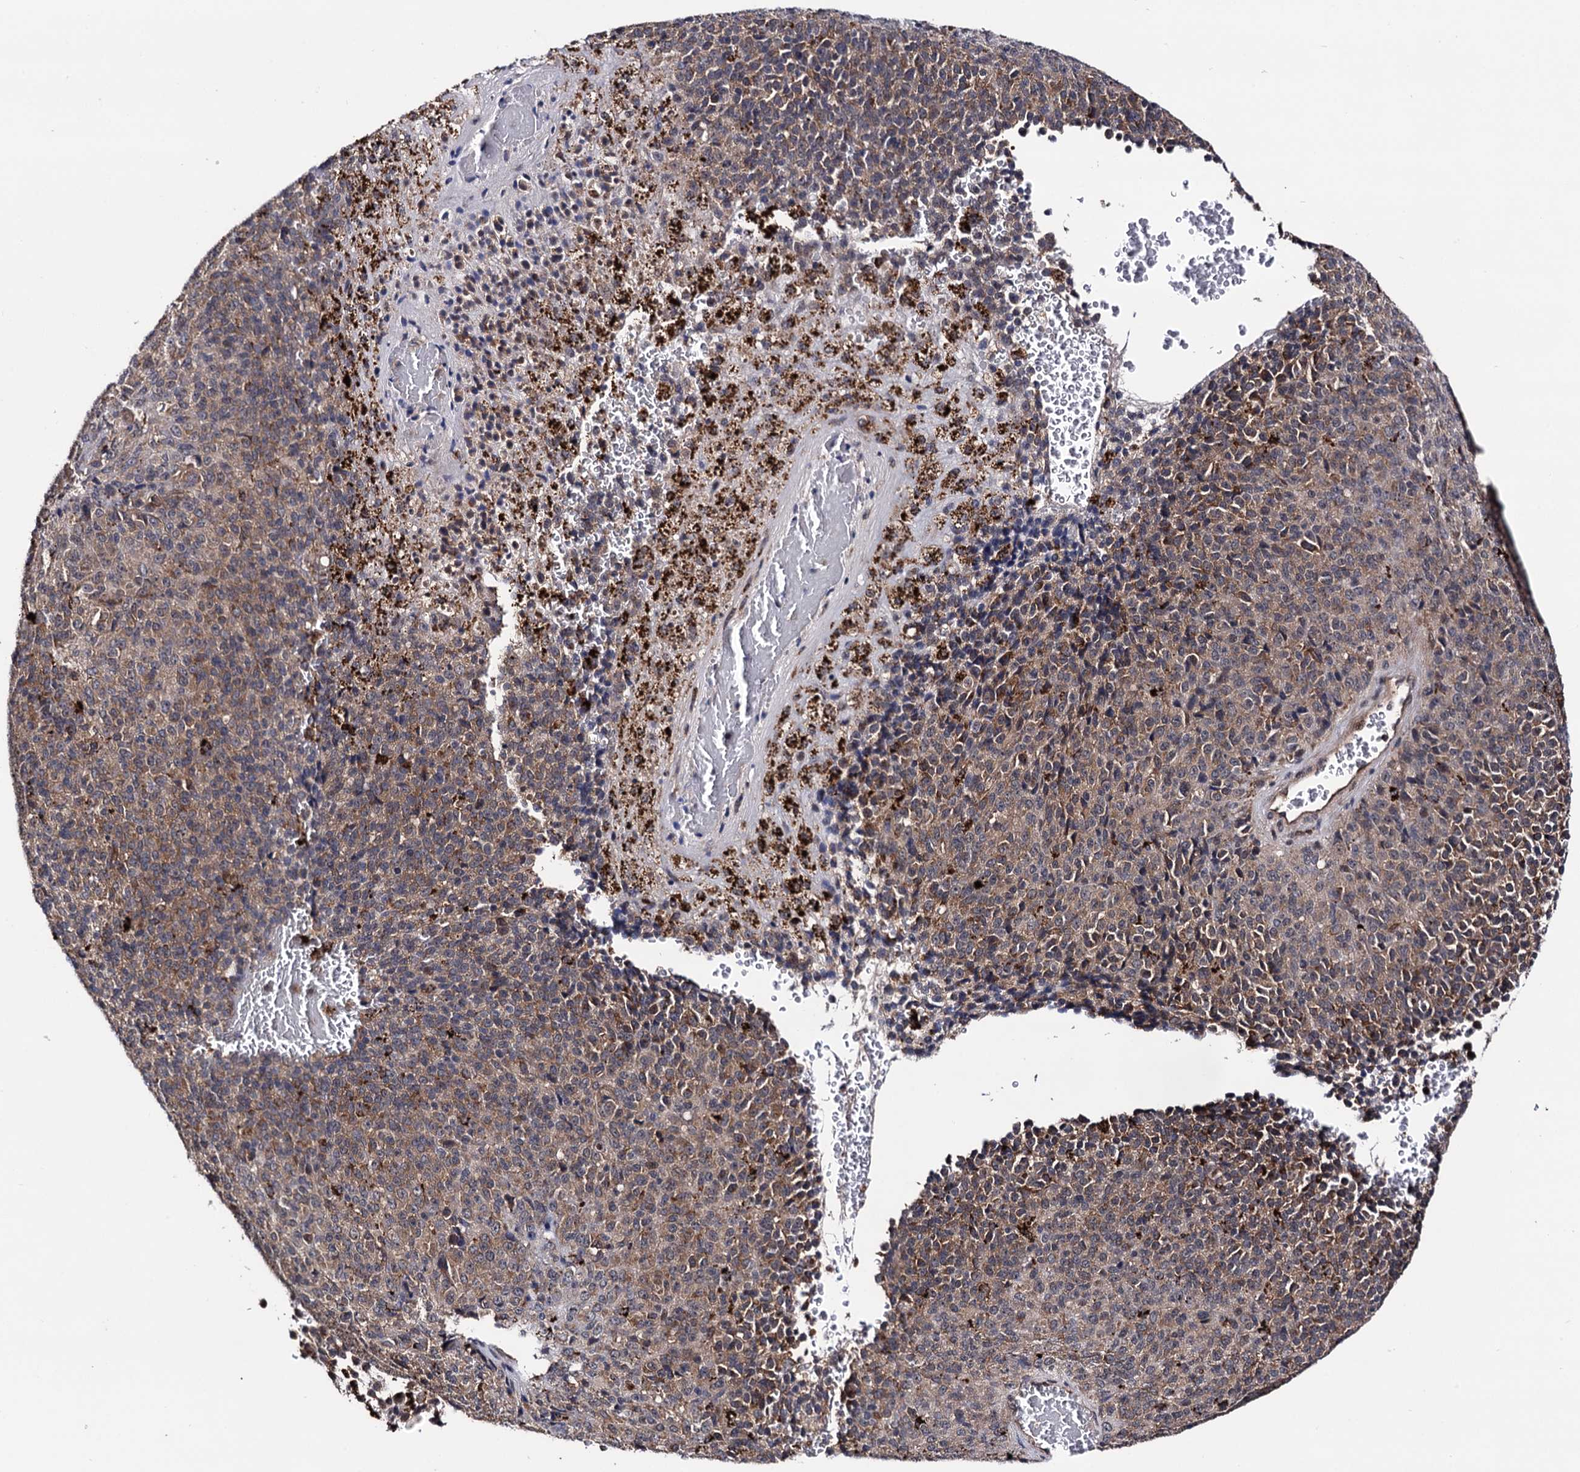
{"staining": {"intensity": "moderate", "quantity": ">75%", "location": "cytoplasmic/membranous"}, "tissue": "melanoma", "cell_type": "Tumor cells", "image_type": "cancer", "snomed": [{"axis": "morphology", "description": "Malignant melanoma, Metastatic site"}, {"axis": "topography", "description": "Brain"}], "caption": "High-magnification brightfield microscopy of malignant melanoma (metastatic site) stained with DAB (brown) and counterstained with hematoxylin (blue). tumor cells exhibit moderate cytoplasmic/membranous expression is seen in about>75% of cells. The staining was performed using DAB, with brown indicating positive protein expression. Nuclei are stained blue with hematoxylin.", "gene": "MICAL2", "patient": {"sex": "female", "age": 56}}